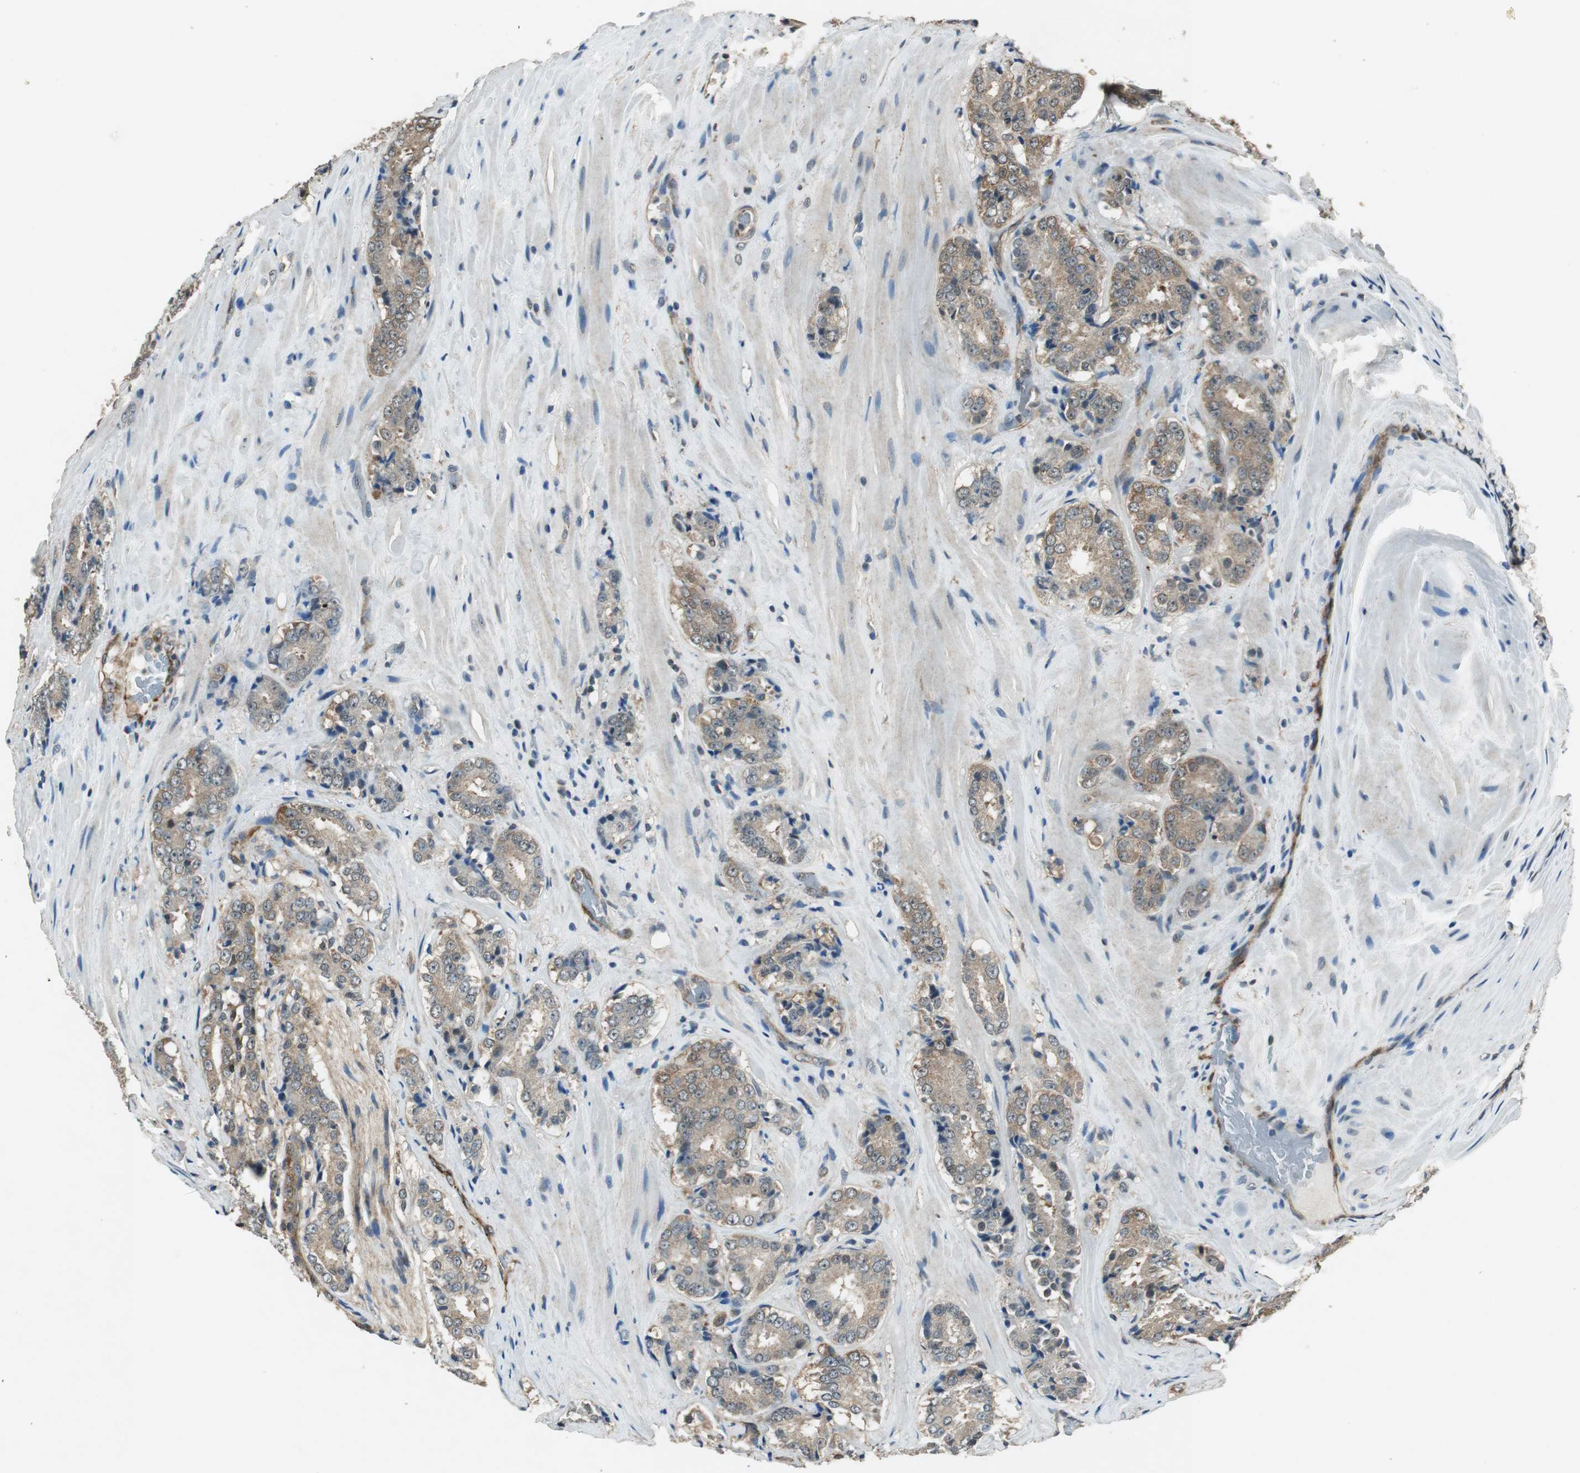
{"staining": {"intensity": "weak", "quantity": "25%-75%", "location": "cytoplasmic/membranous"}, "tissue": "prostate cancer", "cell_type": "Tumor cells", "image_type": "cancer", "snomed": [{"axis": "morphology", "description": "Adenocarcinoma, High grade"}, {"axis": "topography", "description": "Prostate"}], "caption": "Protein staining of prostate adenocarcinoma (high-grade) tissue shows weak cytoplasmic/membranous positivity in approximately 25%-75% of tumor cells.", "gene": "PSMB4", "patient": {"sex": "male", "age": 70}}